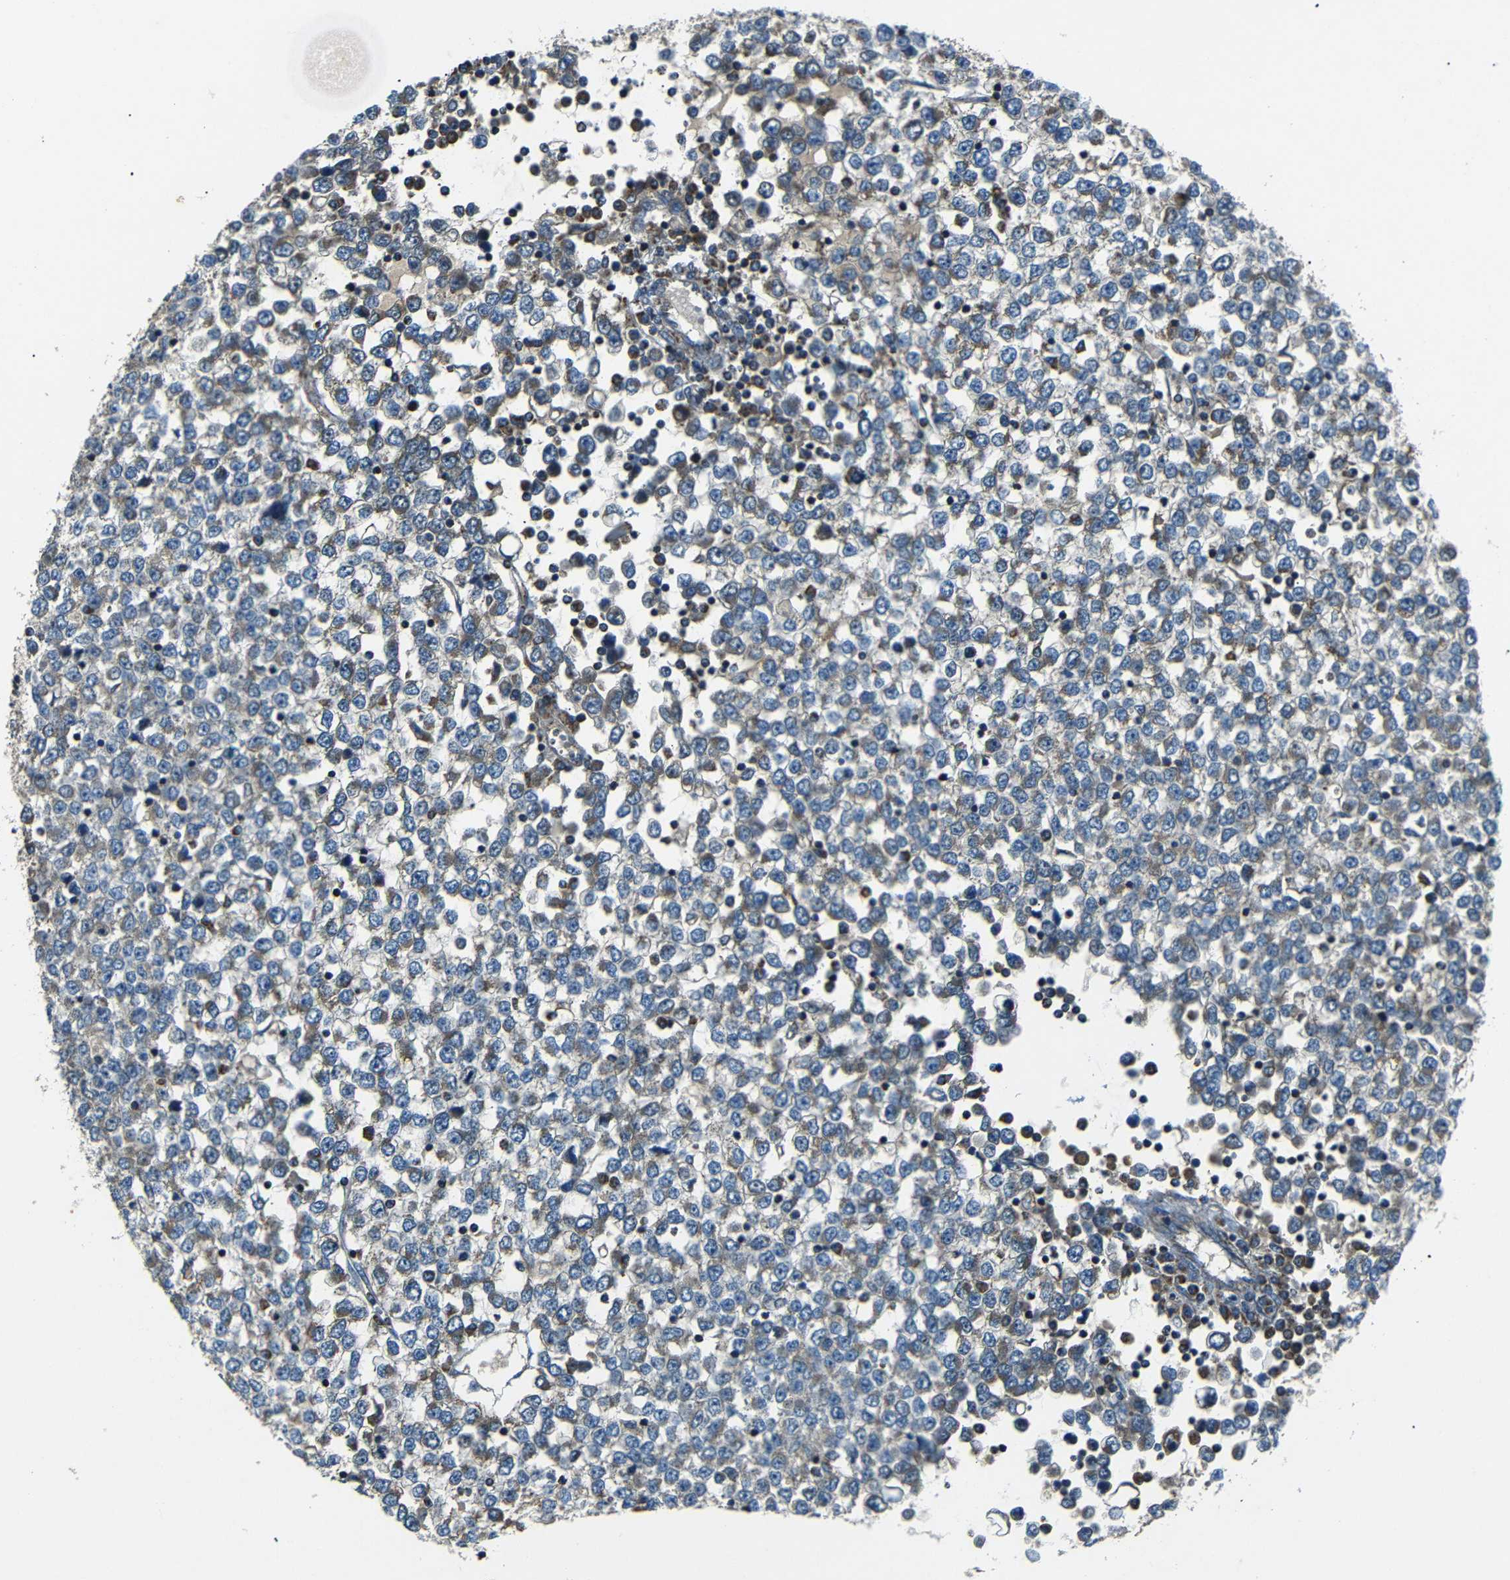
{"staining": {"intensity": "moderate", "quantity": "25%-75%", "location": "cytoplasmic/membranous"}, "tissue": "testis cancer", "cell_type": "Tumor cells", "image_type": "cancer", "snomed": [{"axis": "morphology", "description": "Seminoma, NOS"}, {"axis": "topography", "description": "Testis"}], "caption": "A brown stain labels moderate cytoplasmic/membranous staining of a protein in seminoma (testis) tumor cells. Using DAB (brown) and hematoxylin (blue) stains, captured at high magnification using brightfield microscopy.", "gene": "NETO2", "patient": {"sex": "male", "age": 65}}